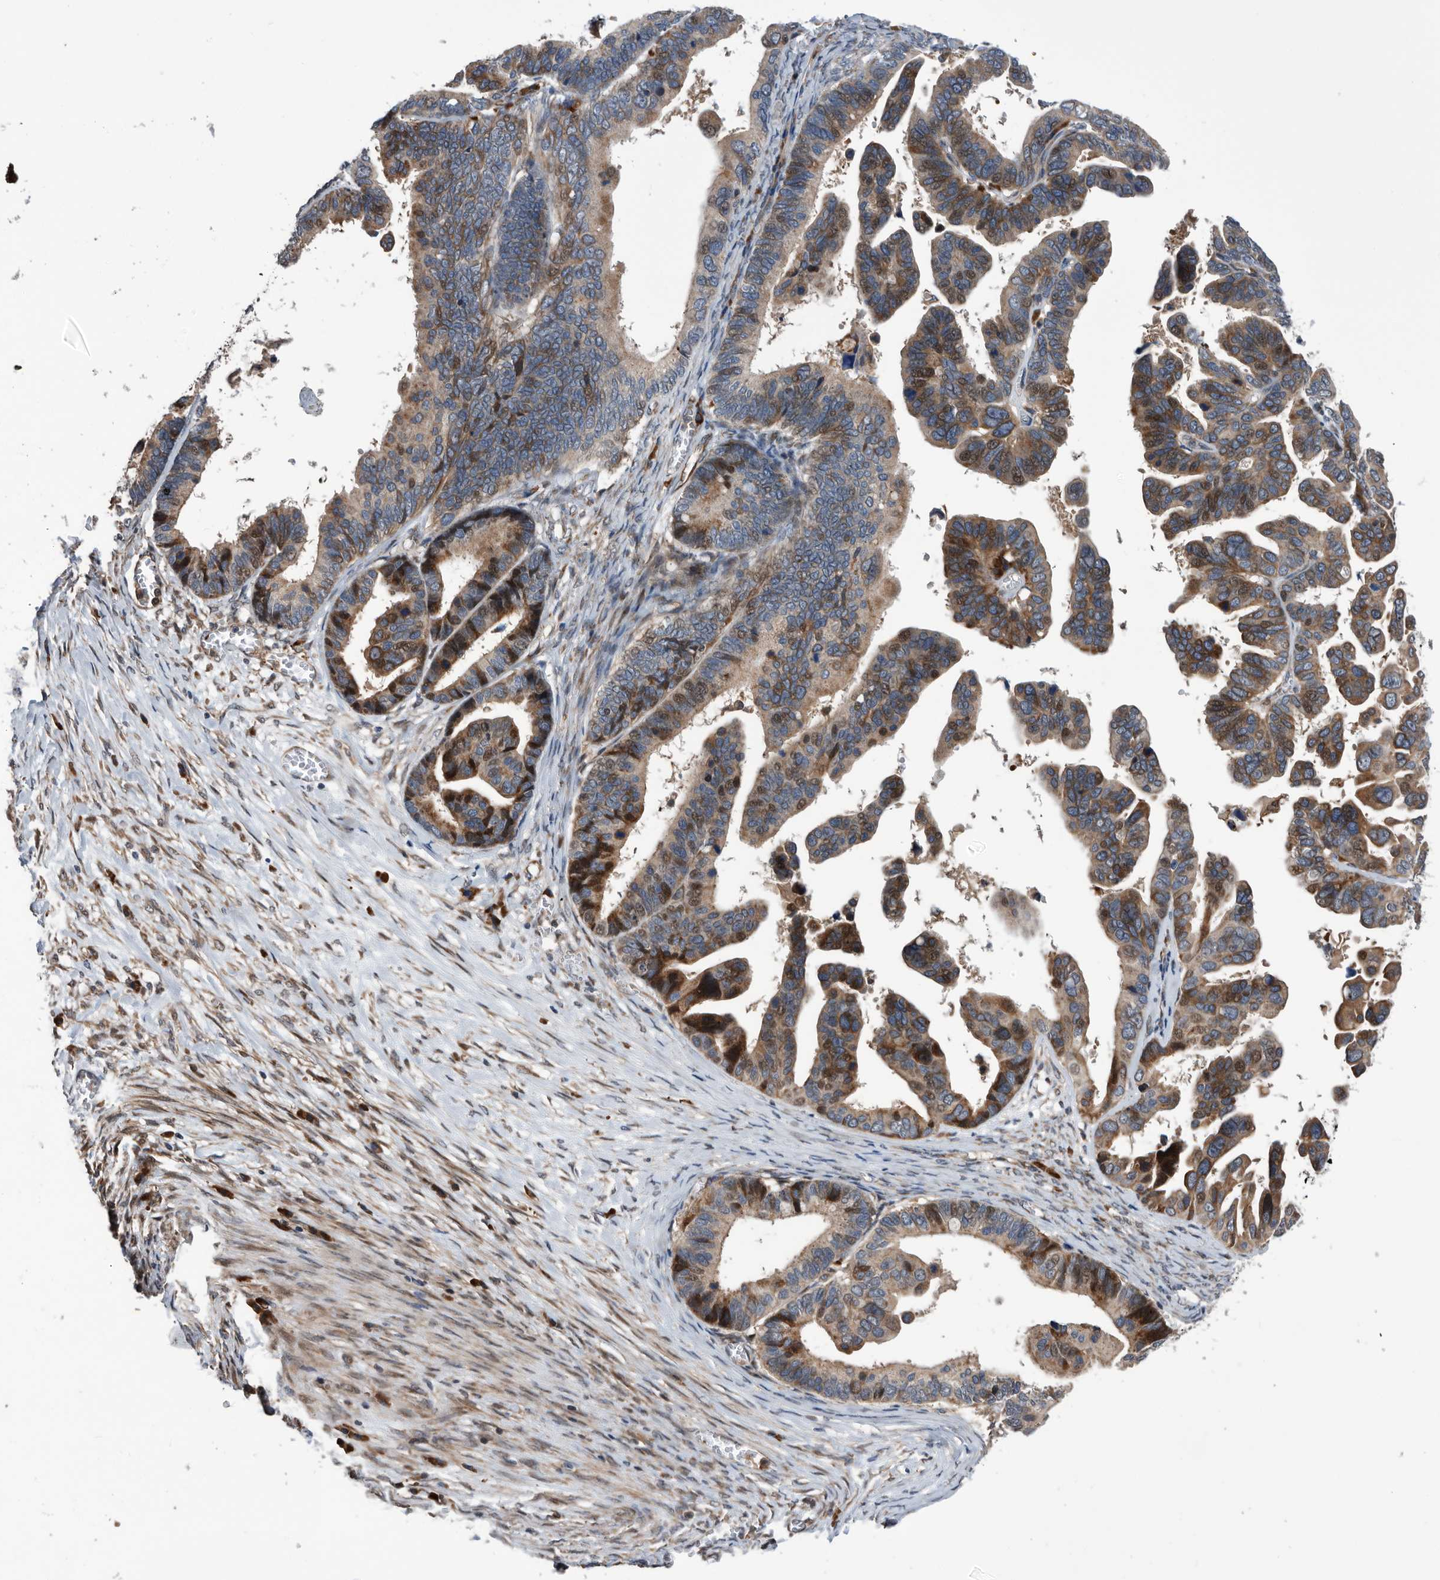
{"staining": {"intensity": "moderate", "quantity": "25%-75%", "location": "cytoplasmic/membranous,nuclear"}, "tissue": "ovarian cancer", "cell_type": "Tumor cells", "image_type": "cancer", "snomed": [{"axis": "morphology", "description": "Cystadenocarcinoma, serous, NOS"}, {"axis": "topography", "description": "Ovary"}], "caption": "A brown stain shows moderate cytoplasmic/membranous and nuclear staining of a protein in ovarian cancer tumor cells.", "gene": "SERINC2", "patient": {"sex": "female", "age": 56}}